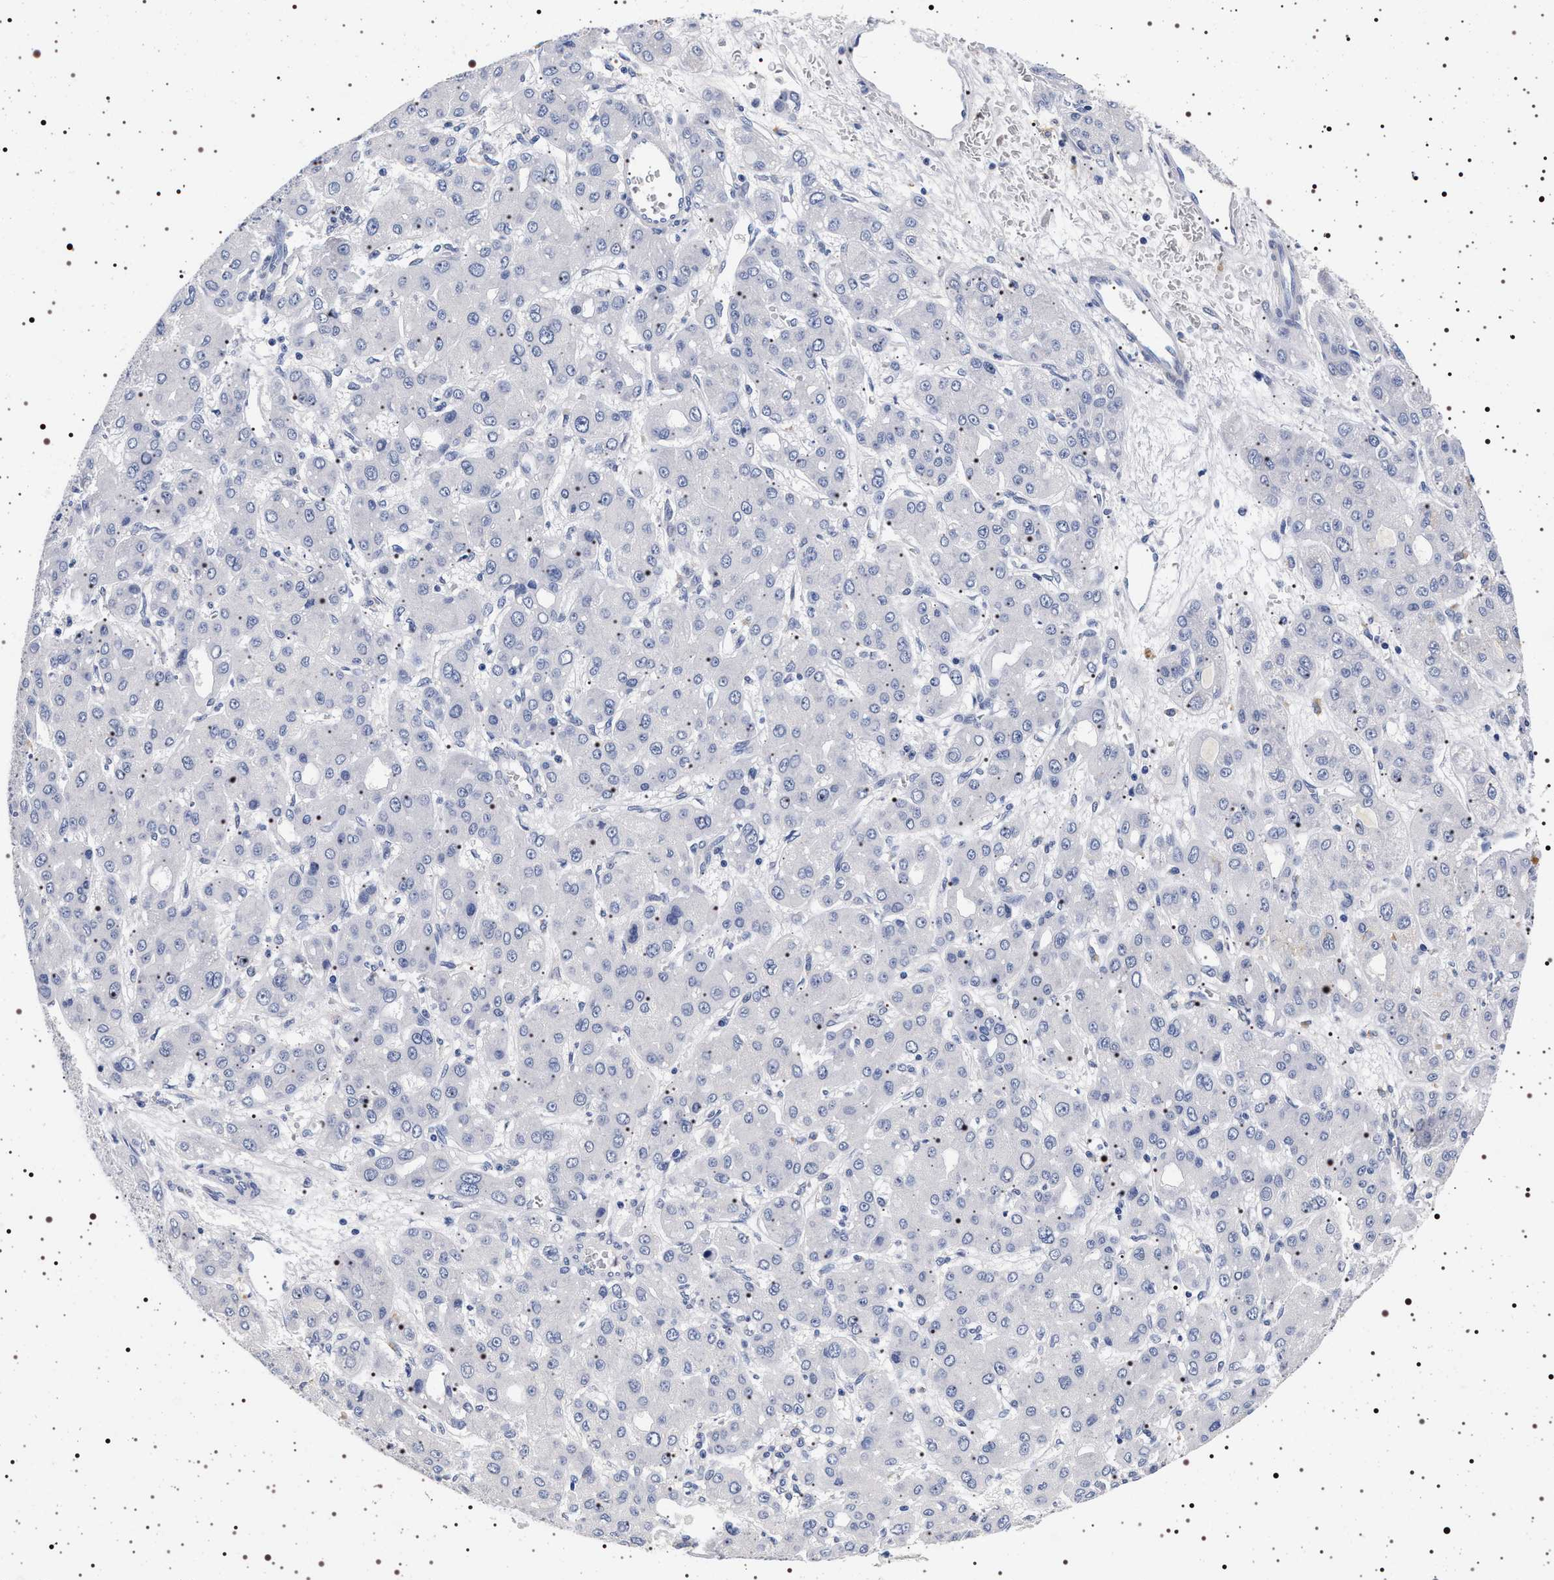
{"staining": {"intensity": "negative", "quantity": "none", "location": "none"}, "tissue": "liver cancer", "cell_type": "Tumor cells", "image_type": "cancer", "snomed": [{"axis": "morphology", "description": "Carcinoma, Hepatocellular, NOS"}, {"axis": "topography", "description": "Liver"}], "caption": "Image shows no significant protein staining in tumor cells of hepatocellular carcinoma (liver). Nuclei are stained in blue.", "gene": "MAPK10", "patient": {"sex": "male", "age": 55}}